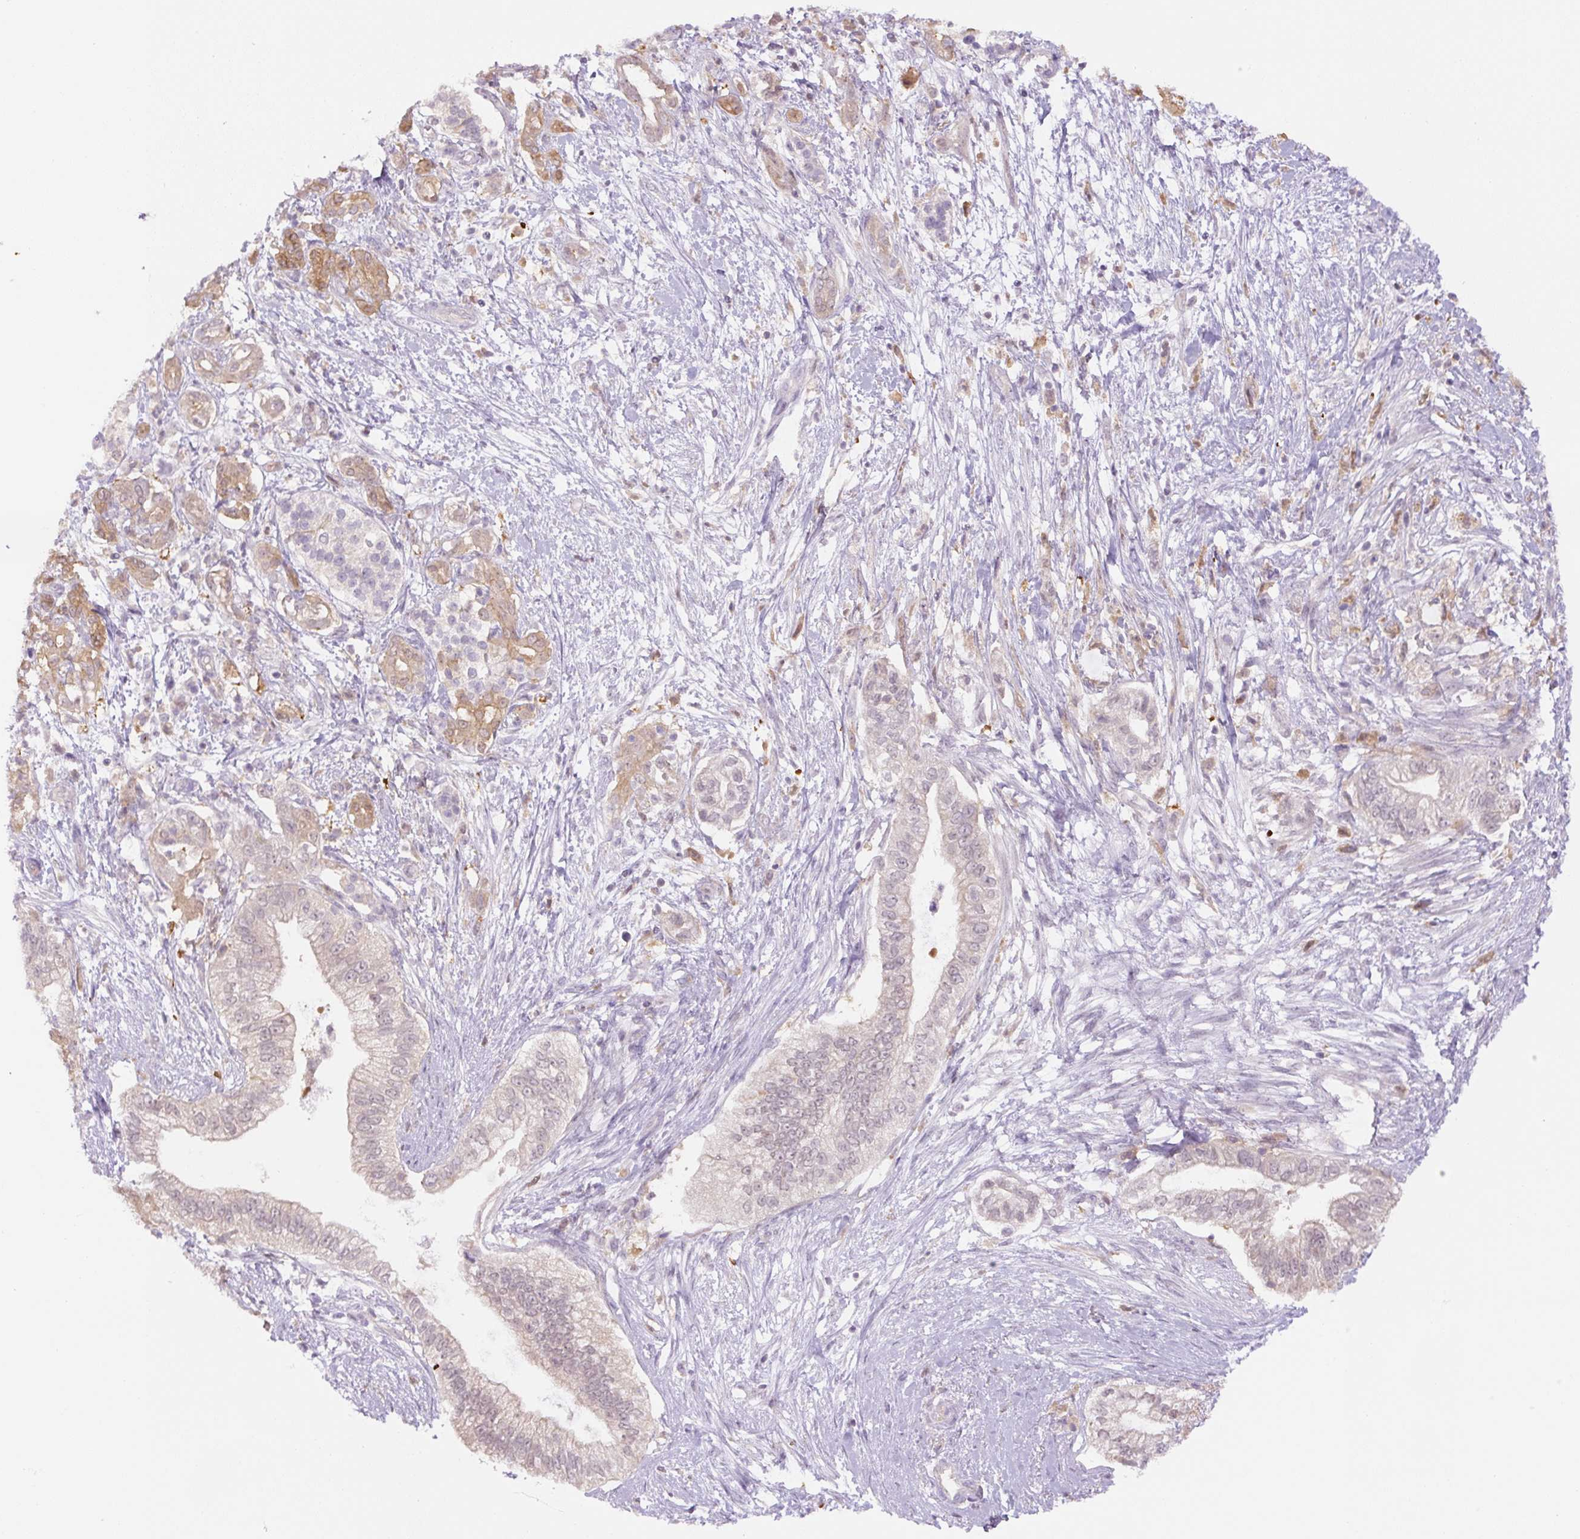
{"staining": {"intensity": "weak", "quantity": "25%-75%", "location": "cytoplasmic/membranous,nuclear"}, "tissue": "pancreatic cancer", "cell_type": "Tumor cells", "image_type": "cancer", "snomed": [{"axis": "morphology", "description": "Adenocarcinoma, NOS"}, {"axis": "topography", "description": "Pancreas"}], "caption": "A low amount of weak cytoplasmic/membranous and nuclear expression is seen in approximately 25%-75% of tumor cells in pancreatic adenocarcinoma tissue.", "gene": "SPSB2", "patient": {"sex": "male", "age": 70}}